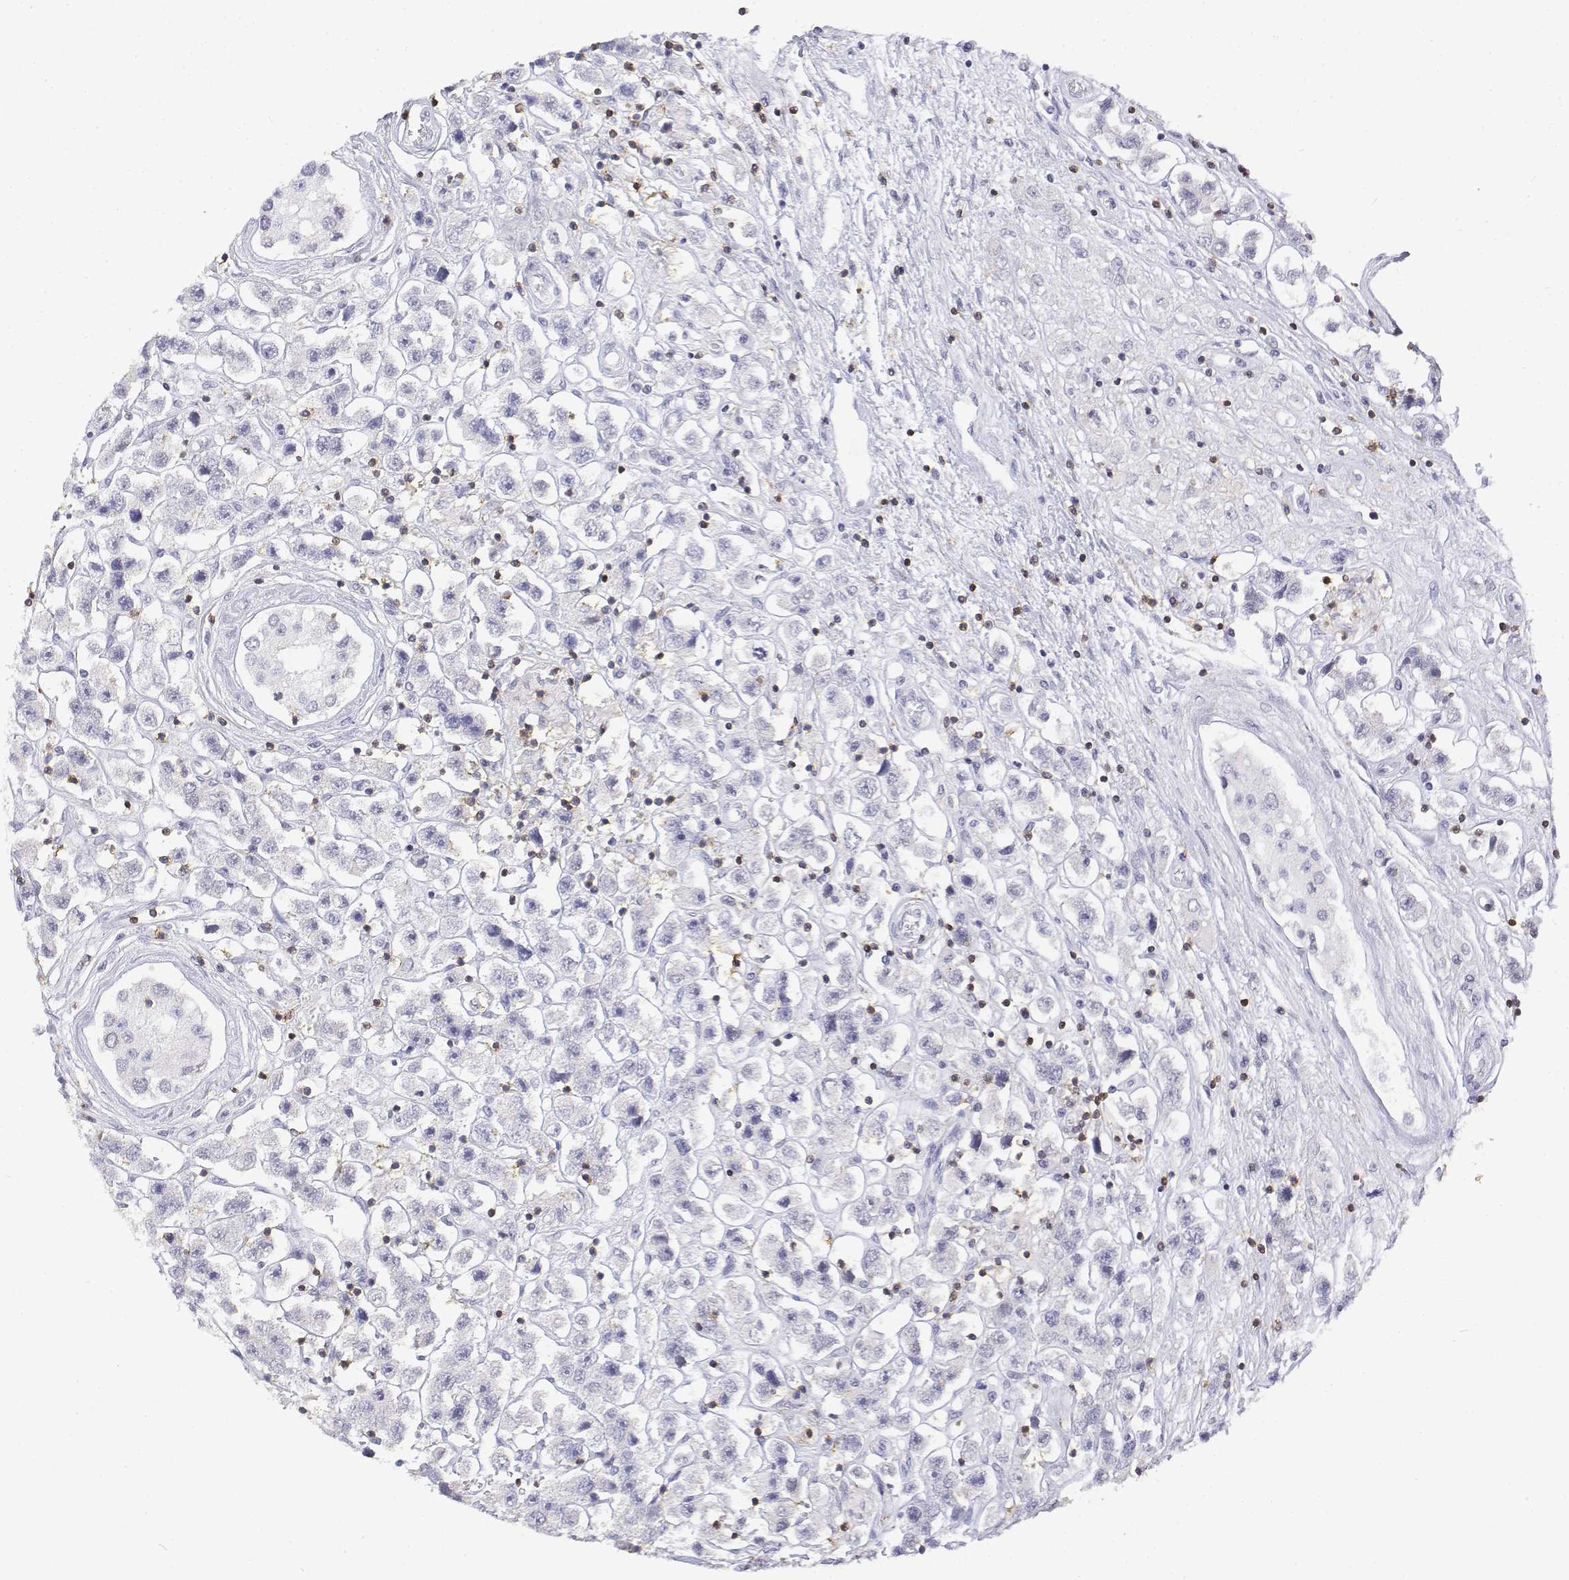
{"staining": {"intensity": "negative", "quantity": "none", "location": "none"}, "tissue": "testis cancer", "cell_type": "Tumor cells", "image_type": "cancer", "snomed": [{"axis": "morphology", "description": "Seminoma, NOS"}, {"axis": "topography", "description": "Testis"}], "caption": "This histopathology image is of testis cancer (seminoma) stained with IHC to label a protein in brown with the nuclei are counter-stained blue. There is no expression in tumor cells. Nuclei are stained in blue.", "gene": "CD3E", "patient": {"sex": "male", "age": 45}}